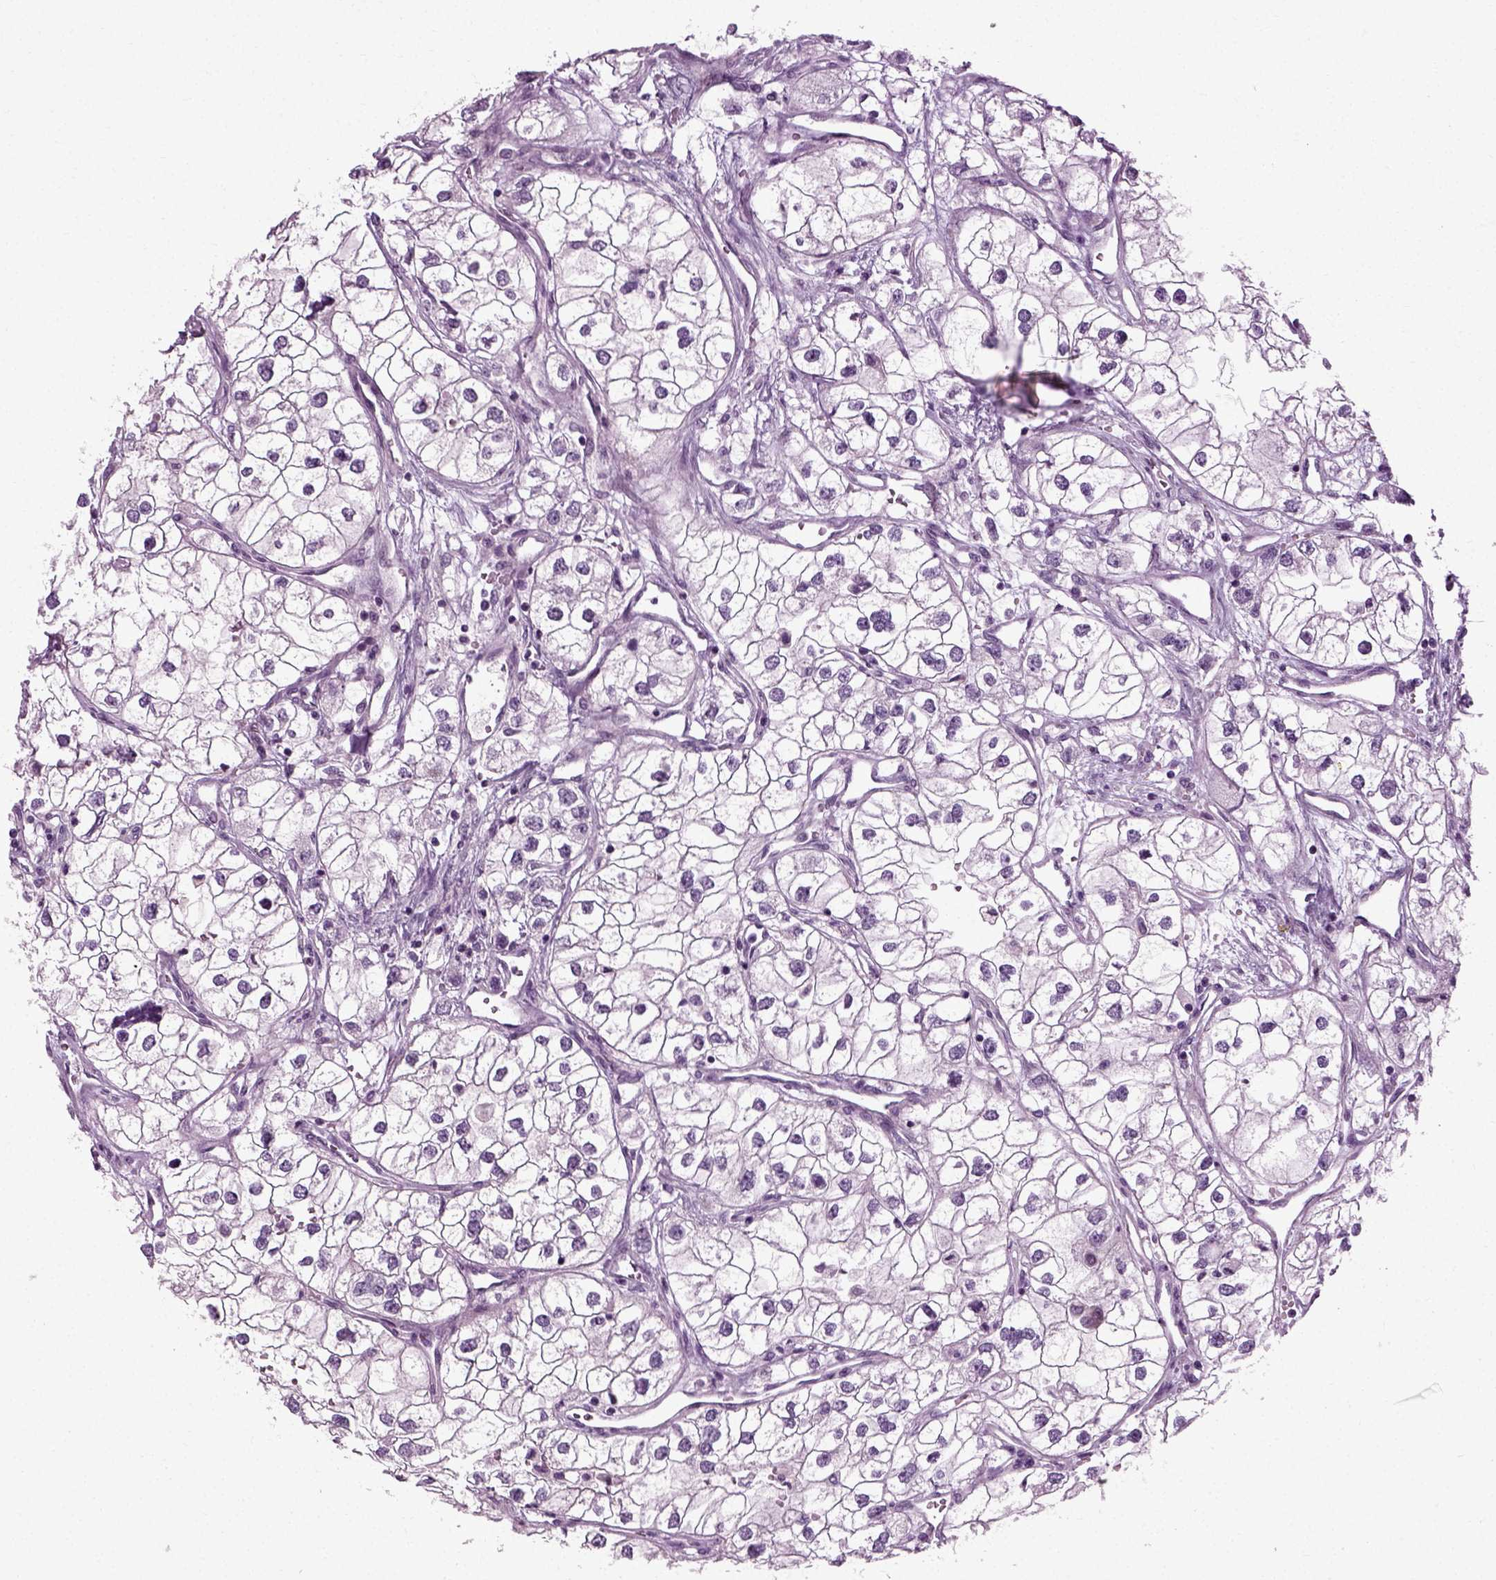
{"staining": {"intensity": "negative", "quantity": "none", "location": "none"}, "tissue": "renal cancer", "cell_type": "Tumor cells", "image_type": "cancer", "snomed": [{"axis": "morphology", "description": "Adenocarcinoma, NOS"}, {"axis": "topography", "description": "Kidney"}], "caption": "IHC histopathology image of neoplastic tissue: human adenocarcinoma (renal) stained with DAB (3,3'-diaminobenzidine) displays no significant protein positivity in tumor cells.", "gene": "SCG5", "patient": {"sex": "male", "age": 59}}